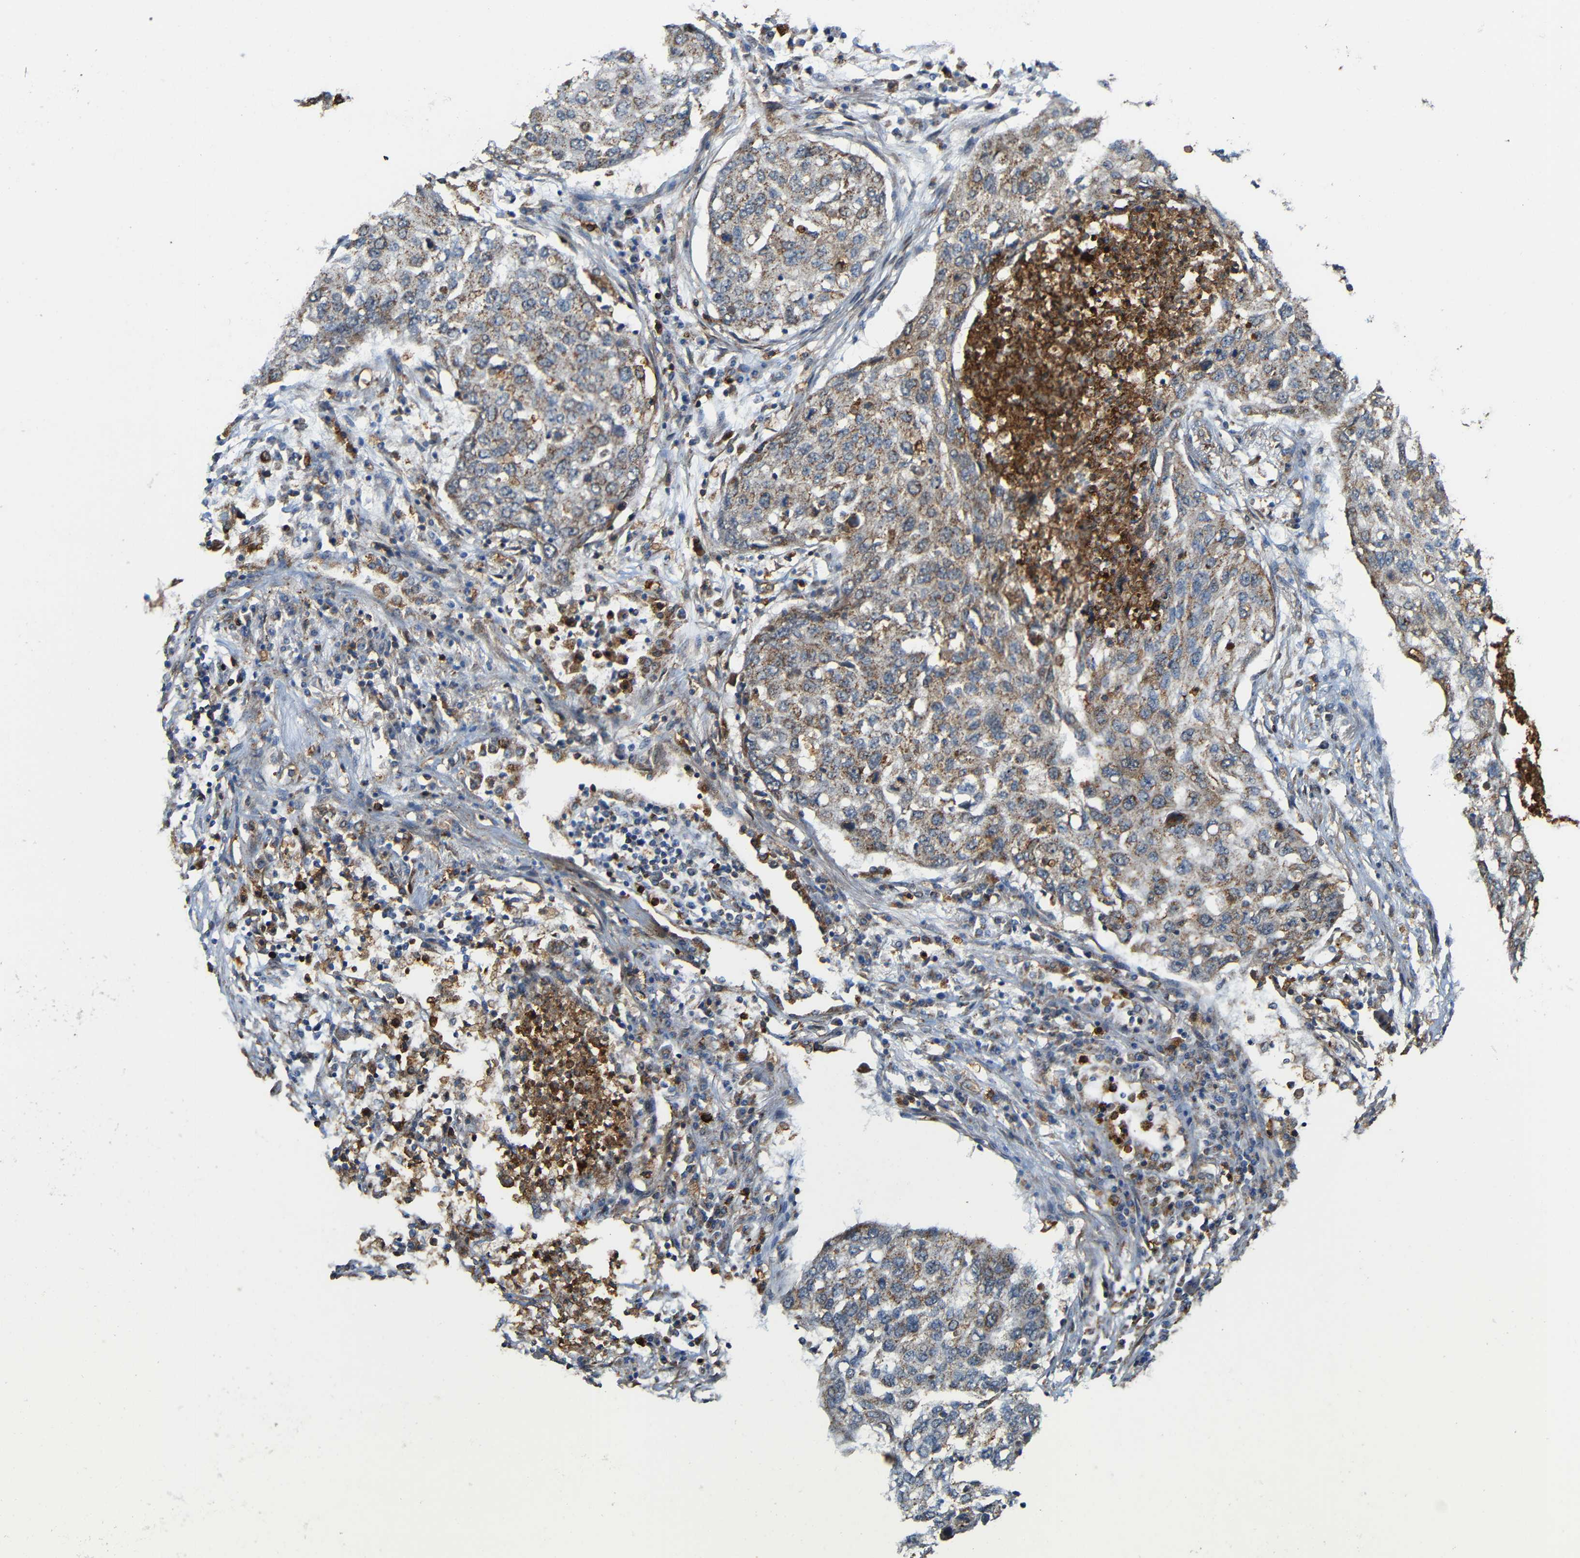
{"staining": {"intensity": "weak", "quantity": ">75%", "location": "cytoplasmic/membranous"}, "tissue": "lung cancer", "cell_type": "Tumor cells", "image_type": "cancer", "snomed": [{"axis": "morphology", "description": "Squamous cell carcinoma, NOS"}, {"axis": "topography", "description": "Lung"}], "caption": "The photomicrograph reveals immunohistochemical staining of lung cancer. There is weak cytoplasmic/membranous positivity is seen in about >75% of tumor cells.", "gene": "C1GALT1", "patient": {"sex": "female", "age": 63}}